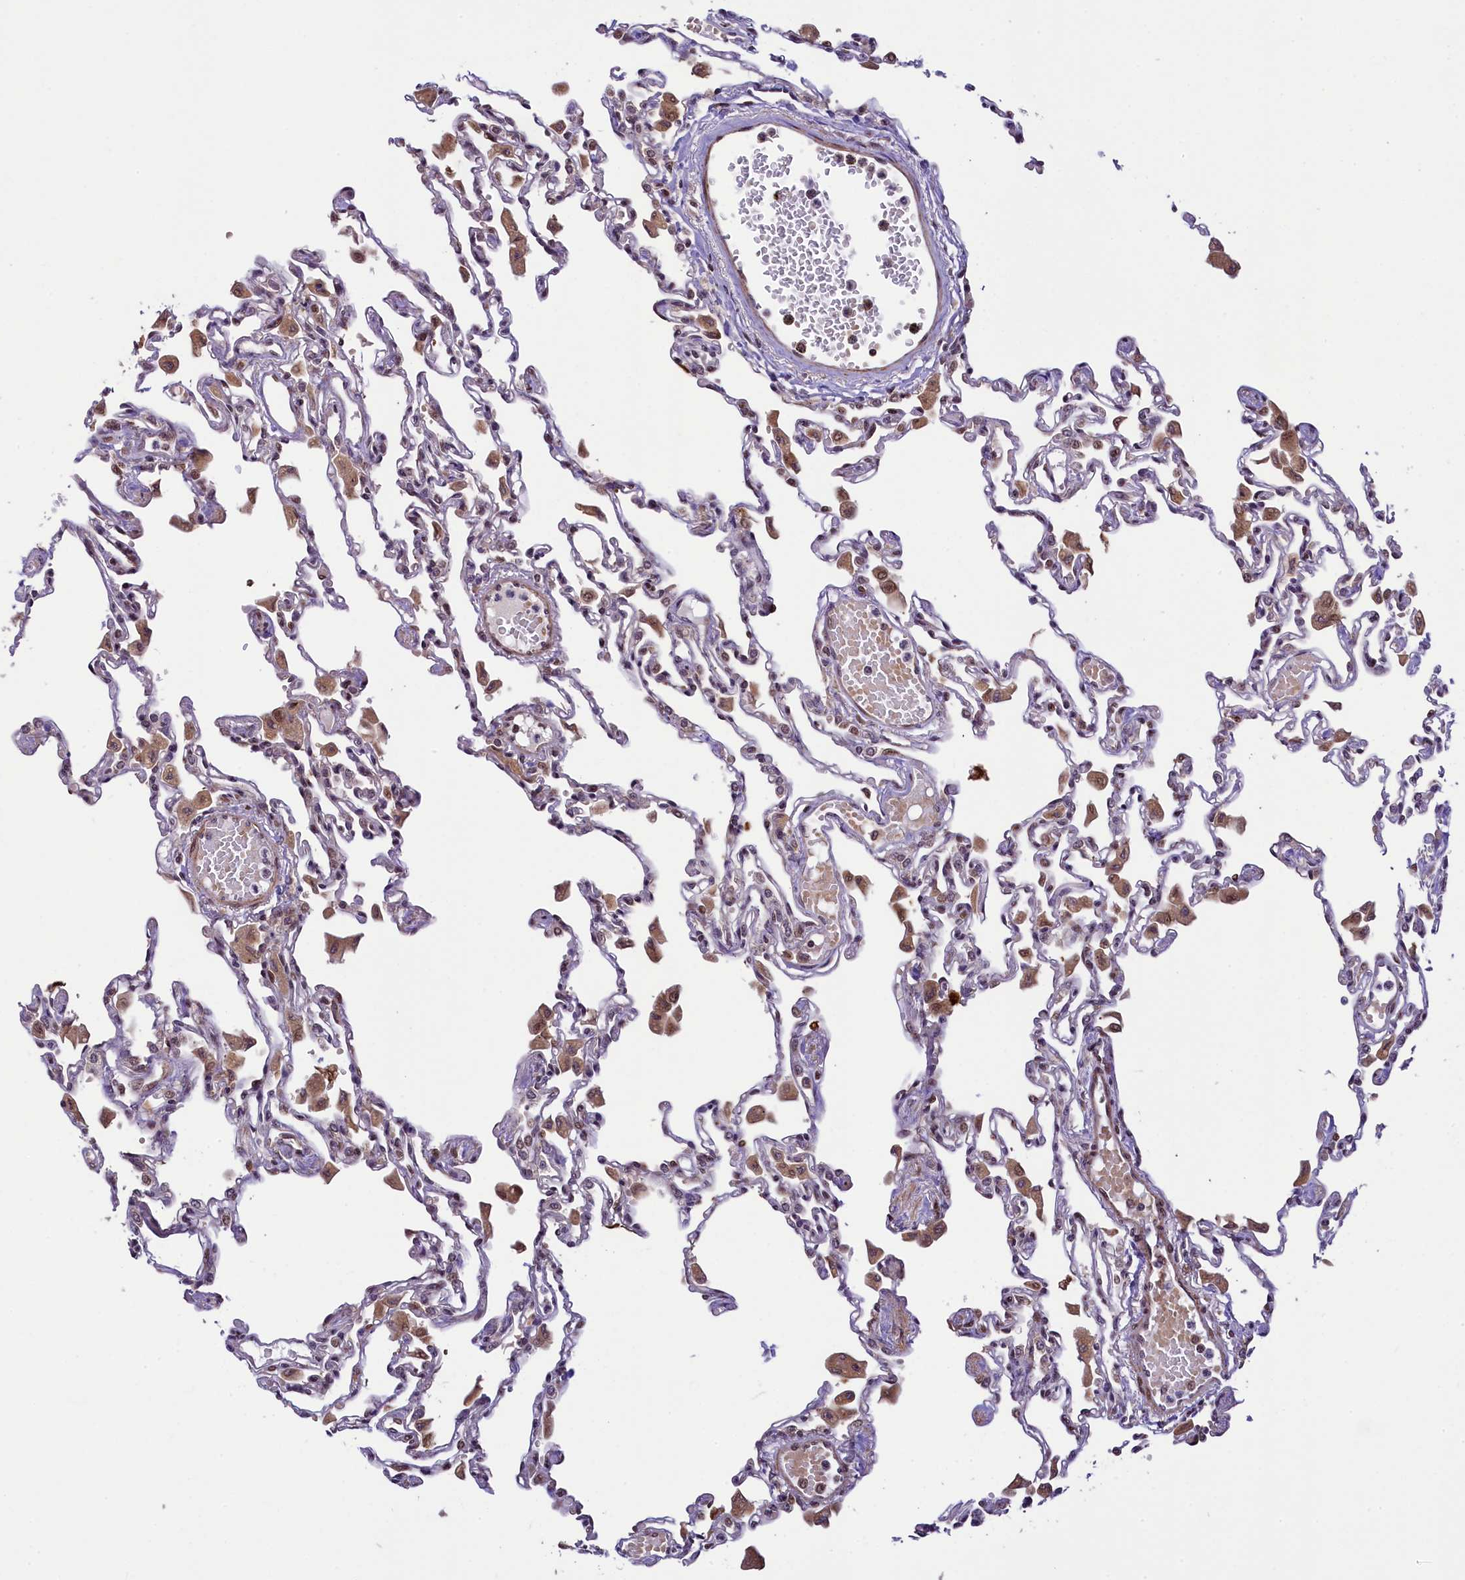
{"staining": {"intensity": "weak", "quantity": "25%-75%", "location": "cytoplasmic/membranous,nuclear"}, "tissue": "lung", "cell_type": "Alveolar cells", "image_type": "normal", "snomed": [{"axis": "morphology", "description": "Normal tissue, NOS"}, {"axis": "topography", "description": "Bronchus"}, {"axis": "topography", "description": "Lung"}], "caption": "Approximately 25%-75% of alveolar cells in unremarkable human lung reveal weak cytoplasmic/membranous,nuclear protein staining as visualized by brown immunohistochemical staining.", "gene": "RBBP8", "patient": {"sex": "female", "age": 49}}